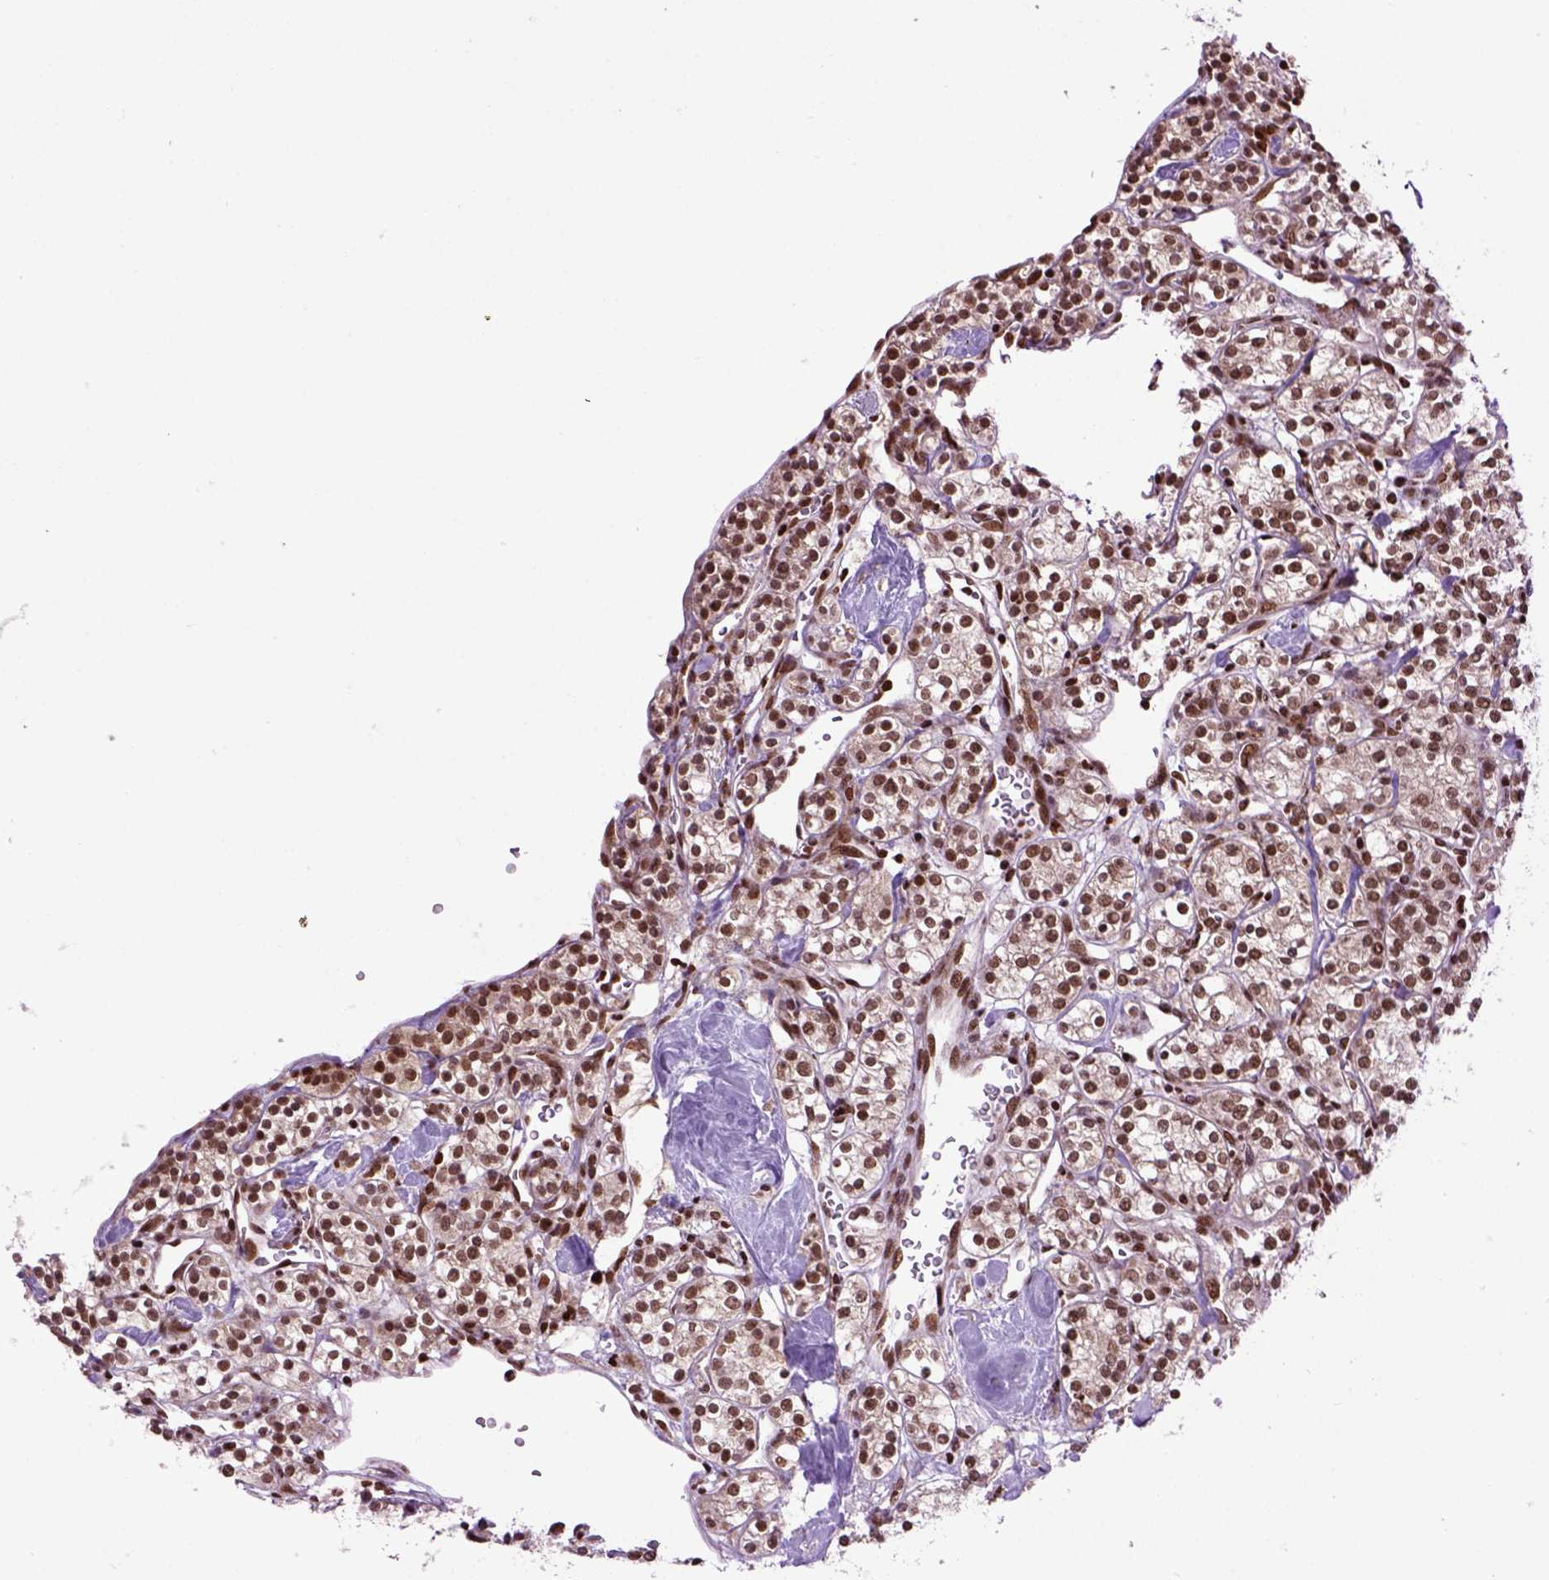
{"staining": {"intensity": "moderate", "quantity": ">75%", "location": "cytoplasmic/membranous,nuclear"}, "tissue": "renal cancer", "cell_type": "Tumor cells", "image_type": "cancer", "snomed": [{"axis": "morphology", "description": "Adenocarcinoma, NOS"}, {"axis": "topography", "description": "Kidney"}], "caption": "Tumor cells reveal medium levels of moderate cytoplasmic/membranous and nuclear staining in approximately >75% of cells in renal adenocarcinoma.", "gene": "CELF1", "patient": {"sex": "male", "age": 77}}